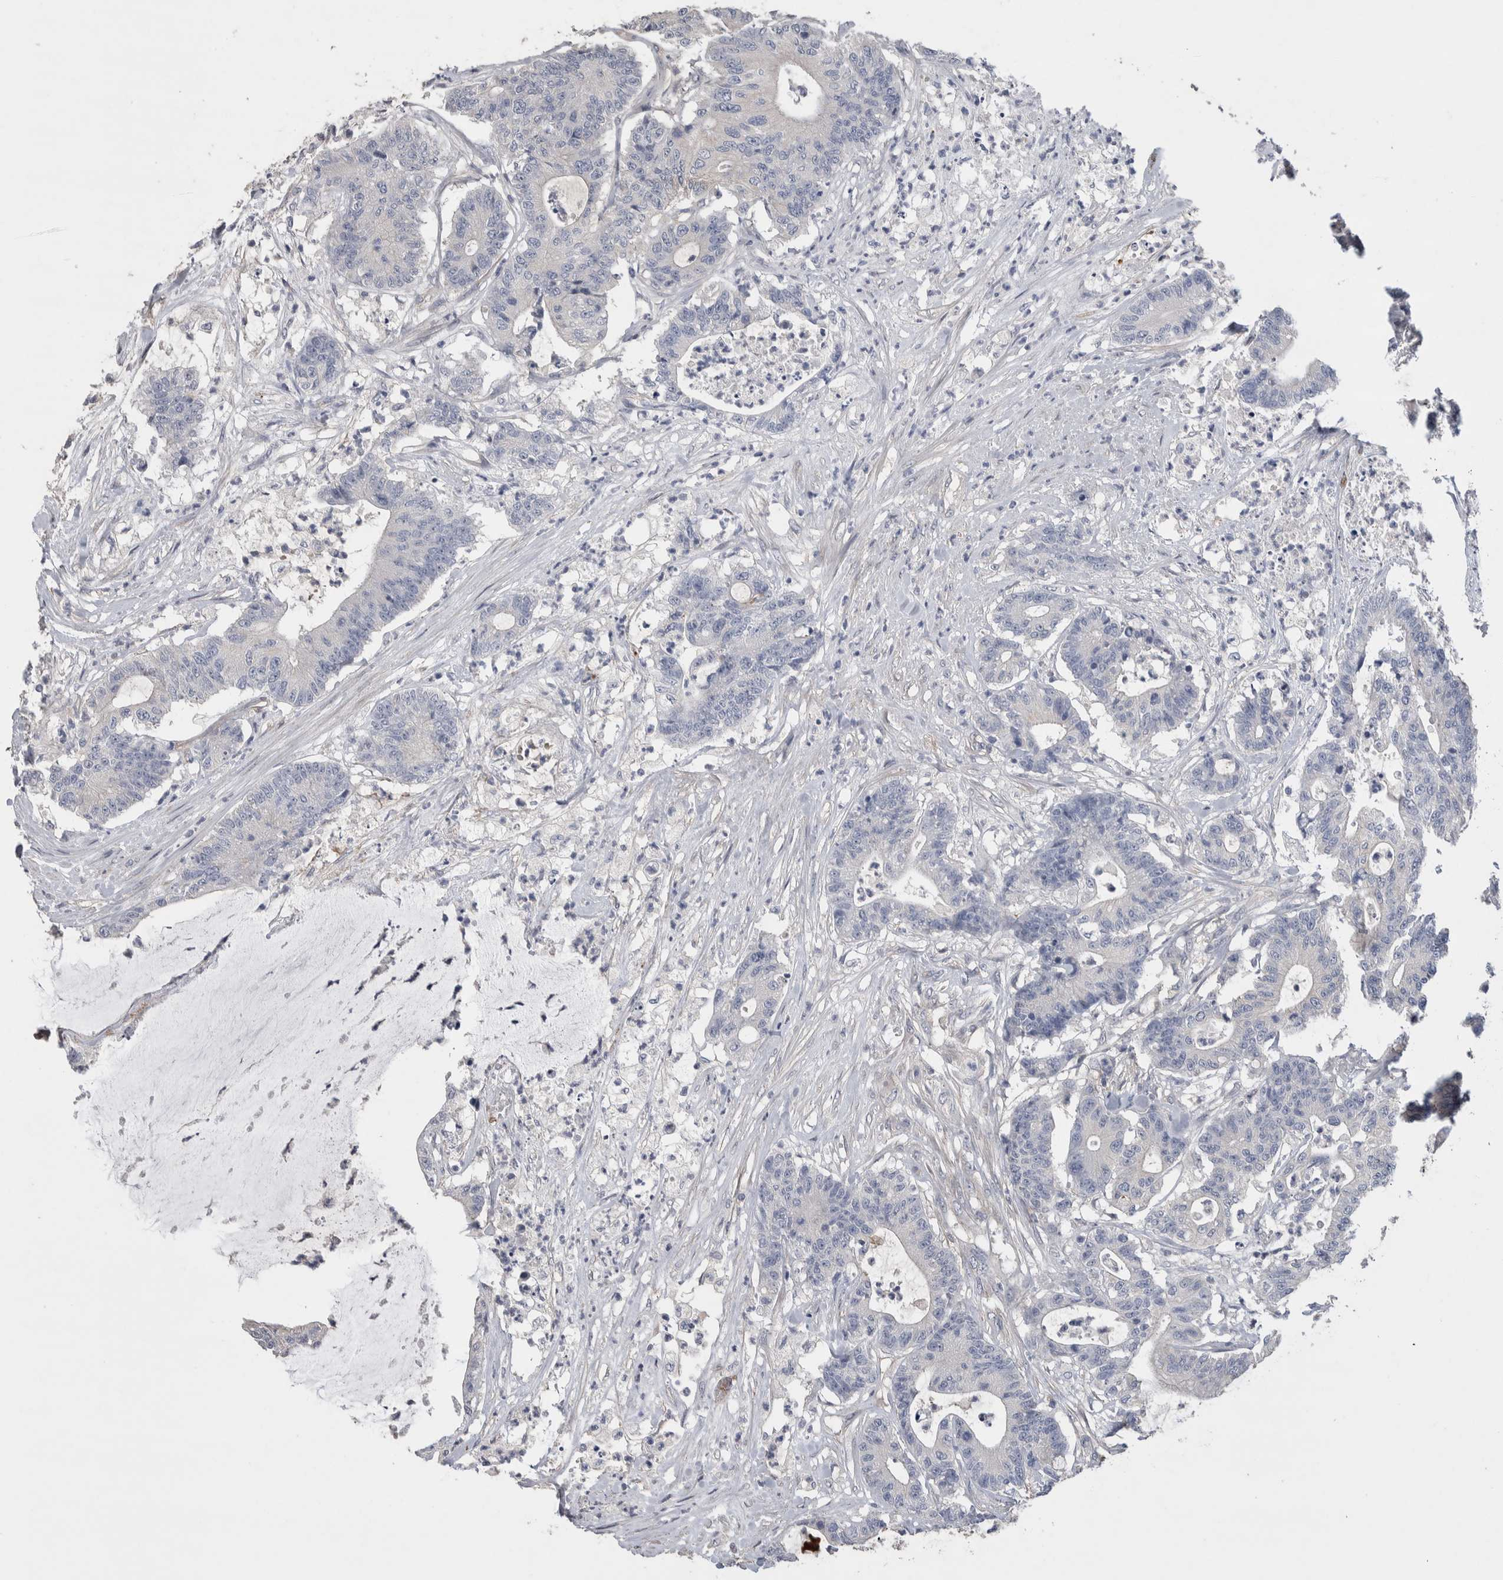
{"staining": {"intensity": "negative", "quantity": "none", "location": "none"}, "tissue": "colorectal cancer", "cell_type": "Tumor cells", "image_type": "cancer", "snomed": [{"axis": "morphology", "description": "Adenocarcinoma, NOS"}, {"axis": "topography", "description": "Colon"}], "caption": "High magnification brightfield microscopy of adenocarcinoma (colorectal) stained with DAB (3,3'-diaminobenzidine) (brown) and counterstained with hematoxylin (blue): tumor cells show no significant positivity. The staining was performed using DAB (3,3'-diaminobenzidine) to visualize the protein expression in brown, while the nuclei were stained in blue with hematoxylin (Magnification: 20x).", "gene": "GCNA", "patient": {"sex": "female", "age": 84}}